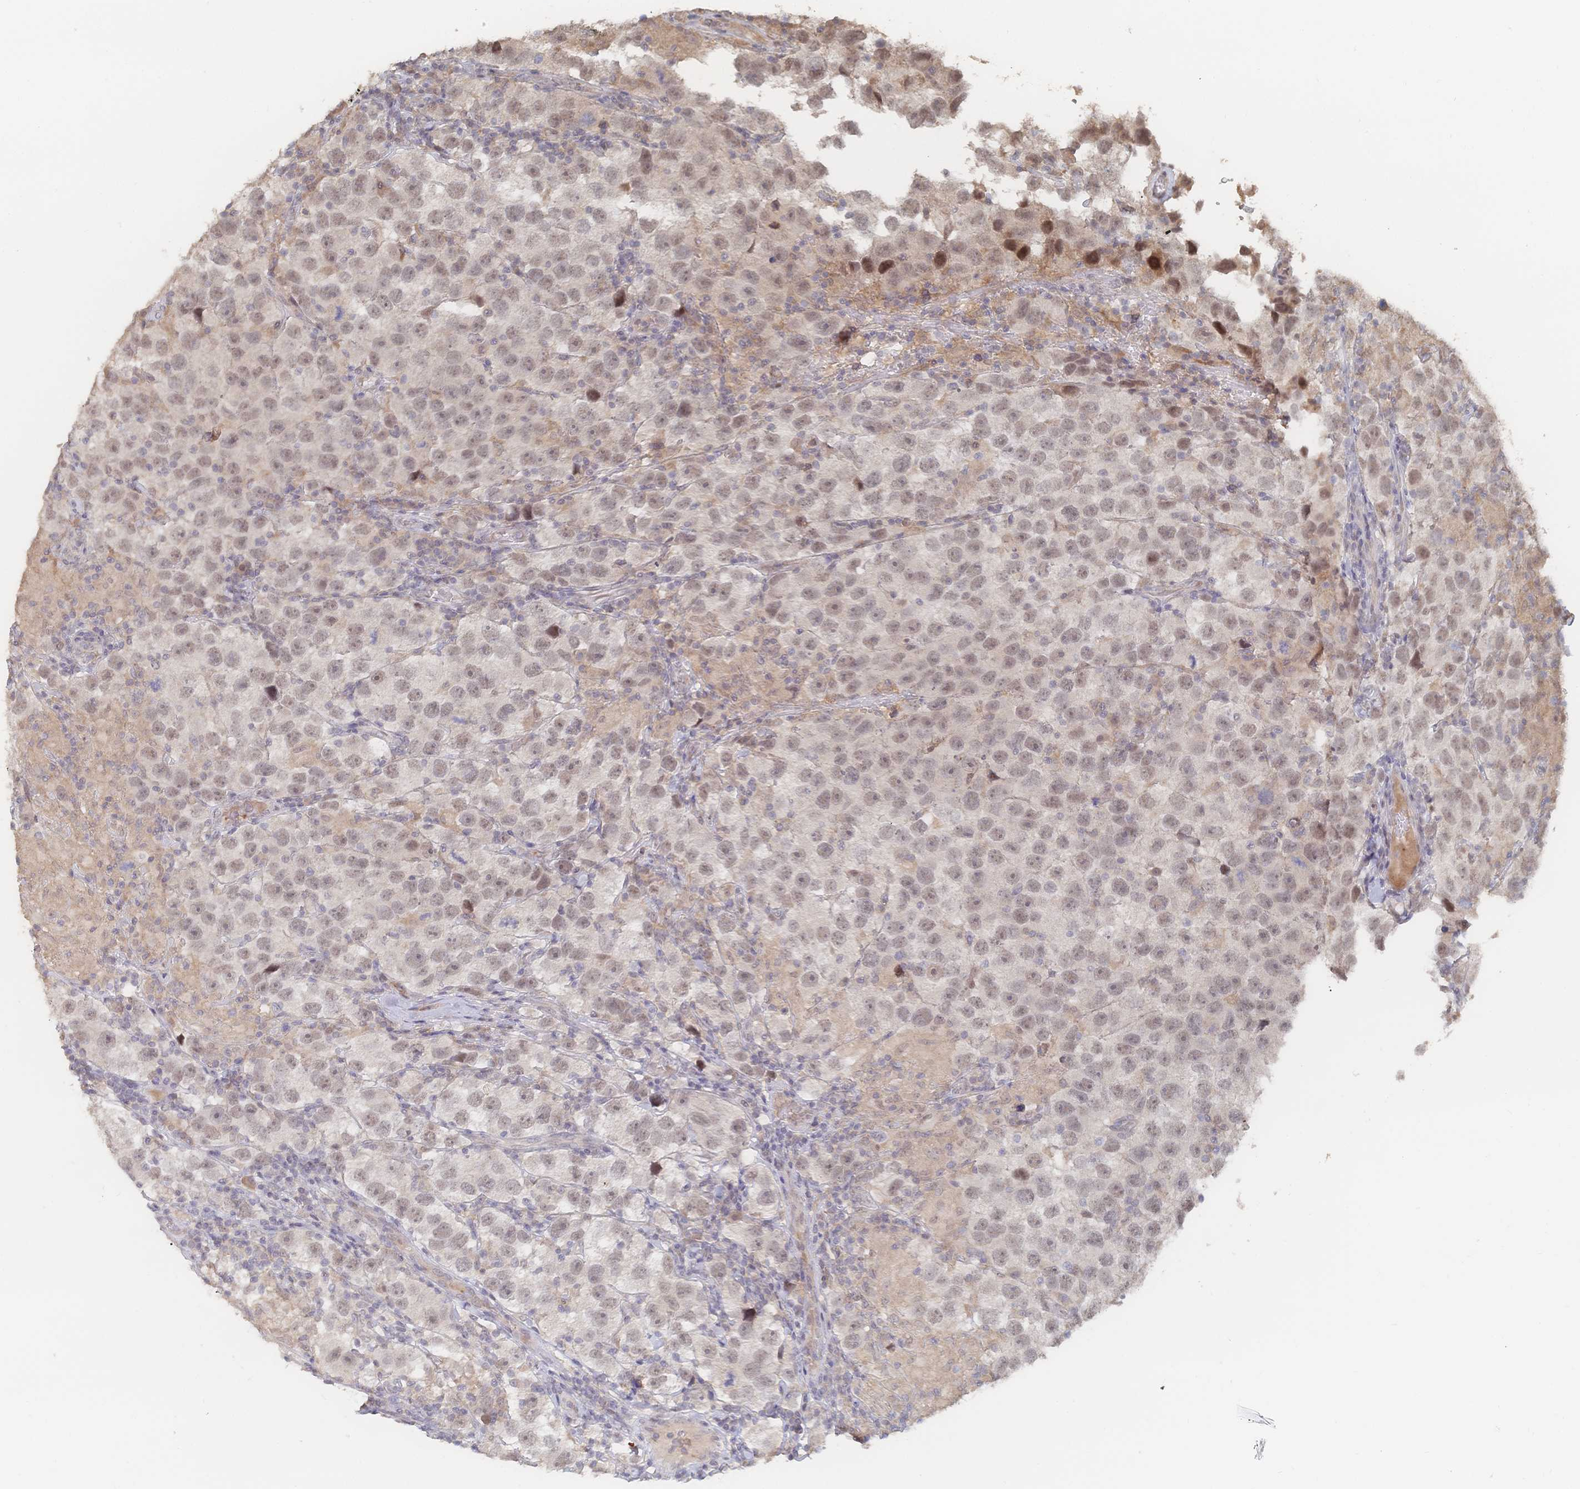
{"staining": {"intensity": "weak", "quantity": ">75%", "location": "nuclear"}, "tissue": "testis cancer", "cell_type": "Tumor cells", "image_type": "cancer", "snomed": [{"axis": "morphology", "description": "Seminoma, NOS"}, {"axis": "topography", "description": "Testis"}], "caption": "Immunohistochemistry image of neoplastic tissue: human testis seminoma stained using immunohistochemistry shows low levels of weak protein expression localized specifically in the nuclear of tumor cells, appearing as a nuclear brown color.", "gene": "LRP5", "patient": {"sex": "male", "age": 26}}